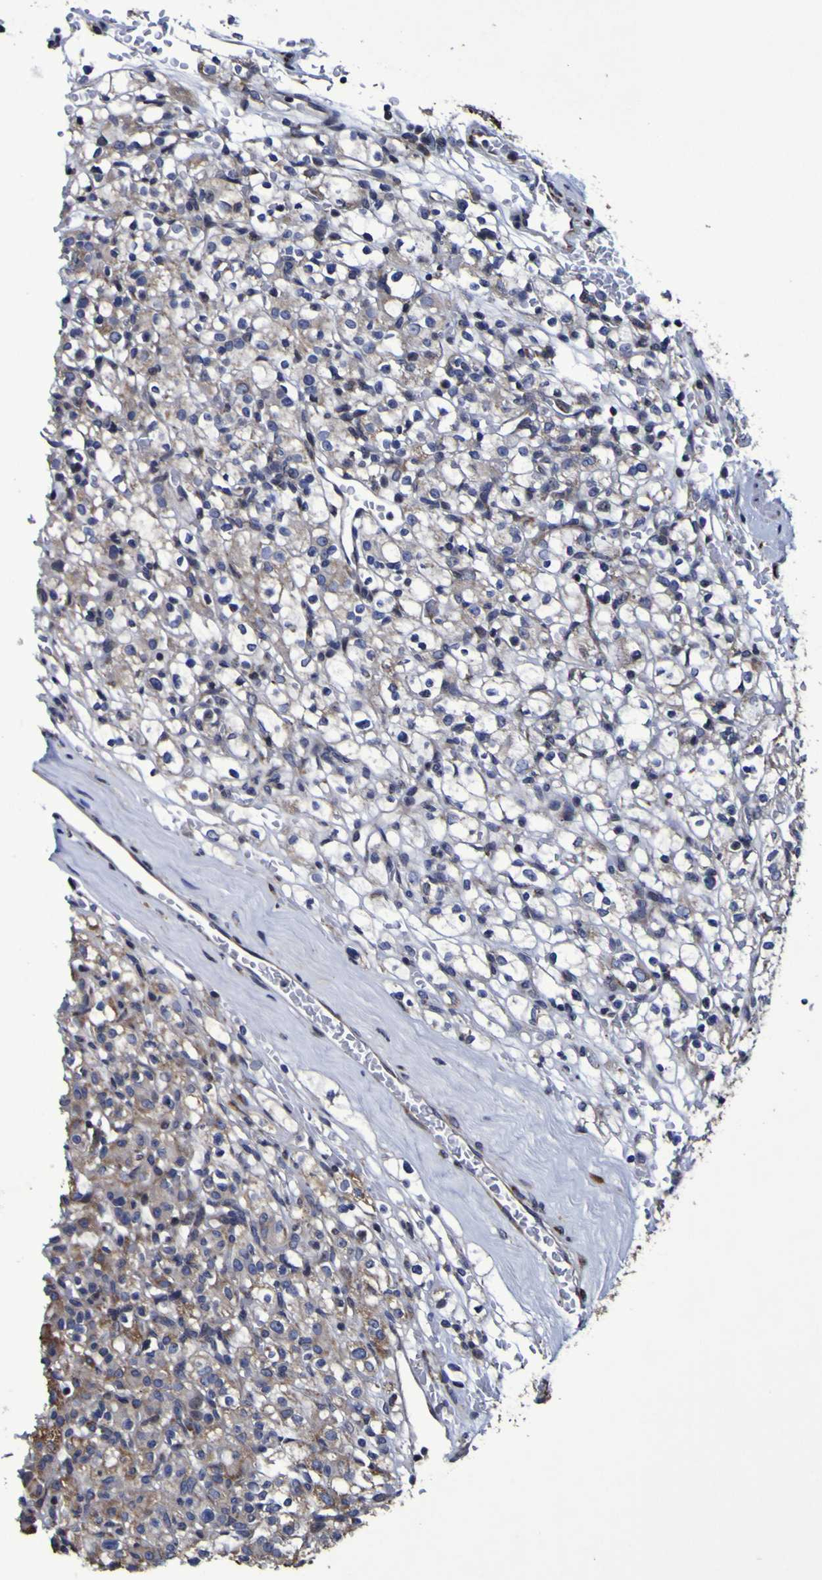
{"staining": {"intensity": "weak", "quantity": "<25%", "location": "cytoplasmic/membranous"}, "tissue": "renal cancer", "cell_type": "Tumor cells", "image_type": "cancer", "snomed": [{"axis": "morphology", "description": "Normal tissue, NOS"}, {"axis": "morphology", "description": "Adenocarcinoma, NOS"}, {"axis": "topography", "description": "Kidney"}], "caption": "There is no significant expression in tumor cells of renal cancer. (DAB (3,3'-diaminobenzidine) immunohistochemistry (IHC) with hematoxylin counter stain).", "gene": "P3H1", "patient": {"sex": "female", "age": 72}}